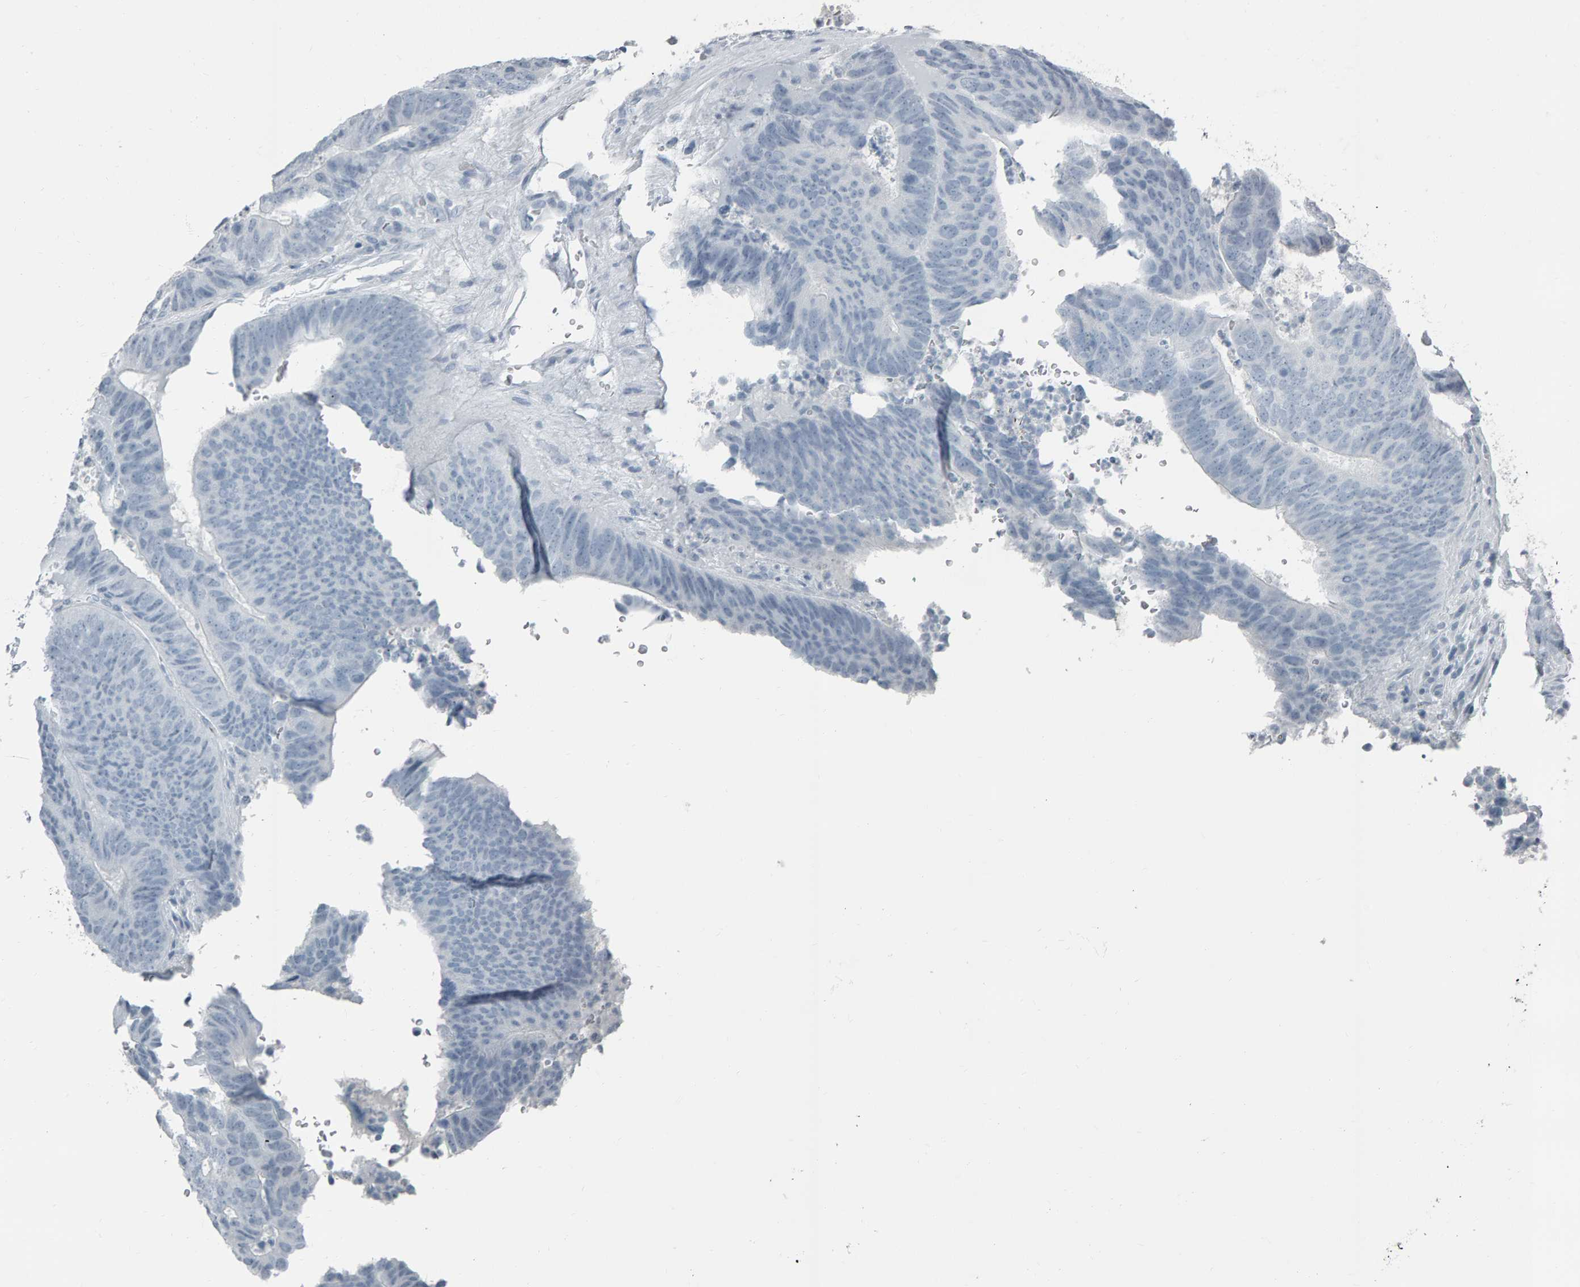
{"staining": {"intensity": "negative", "quantity": "none", "location": "none"}, "tissue": "colorectal cancer", "cell_type": "Tumor cells", "image_type": "cancer", "snomed": [{"axis": "morphology", "description": "Adenocarcinoma, NOS"}, {"axis": "topography", "description": "Colon"}], "caption": "Colorectal cancer (adenocarcinoma) stained for a protein using IHC displays no expression tumor cells.", "gene": "PYY", "patient": {"sex": "male", "age": 56}}